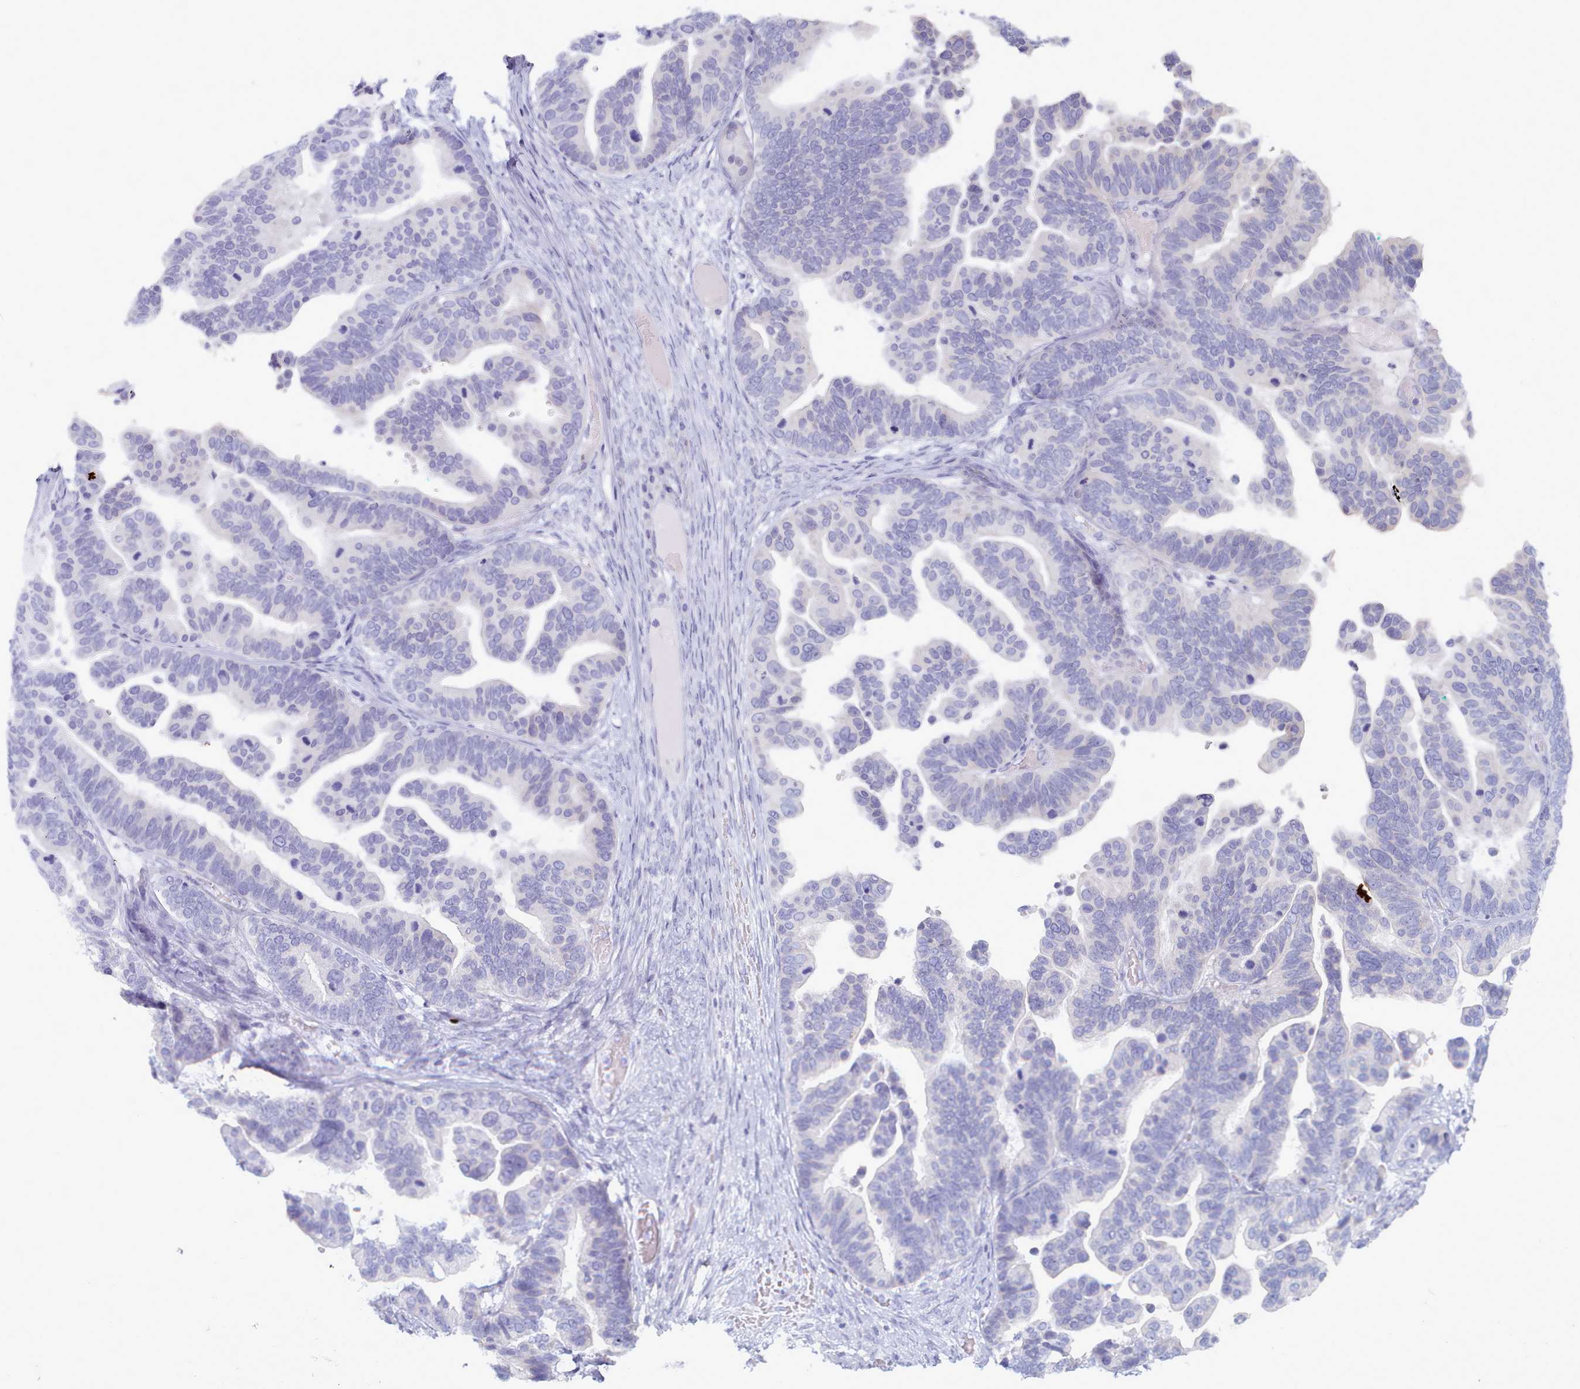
{"staining": {"intensity": "negative", "quantity": "none", "location": "none"}, "tissue": "ovarian cancer", "cell_type": "Tumor cells", "image_type": "cancer", "snomed": [{"axis": "morphology", "description": "Cystadenocarcinoma, serous, NOS"}, {"axis": "topography", "description": "Ovary"}], "caption": "Image shows no significant protein positivity in tumor cells of ovarian cancer.", "gene": "TYW1B", "patient": {"sex": "female", "age": 56}}